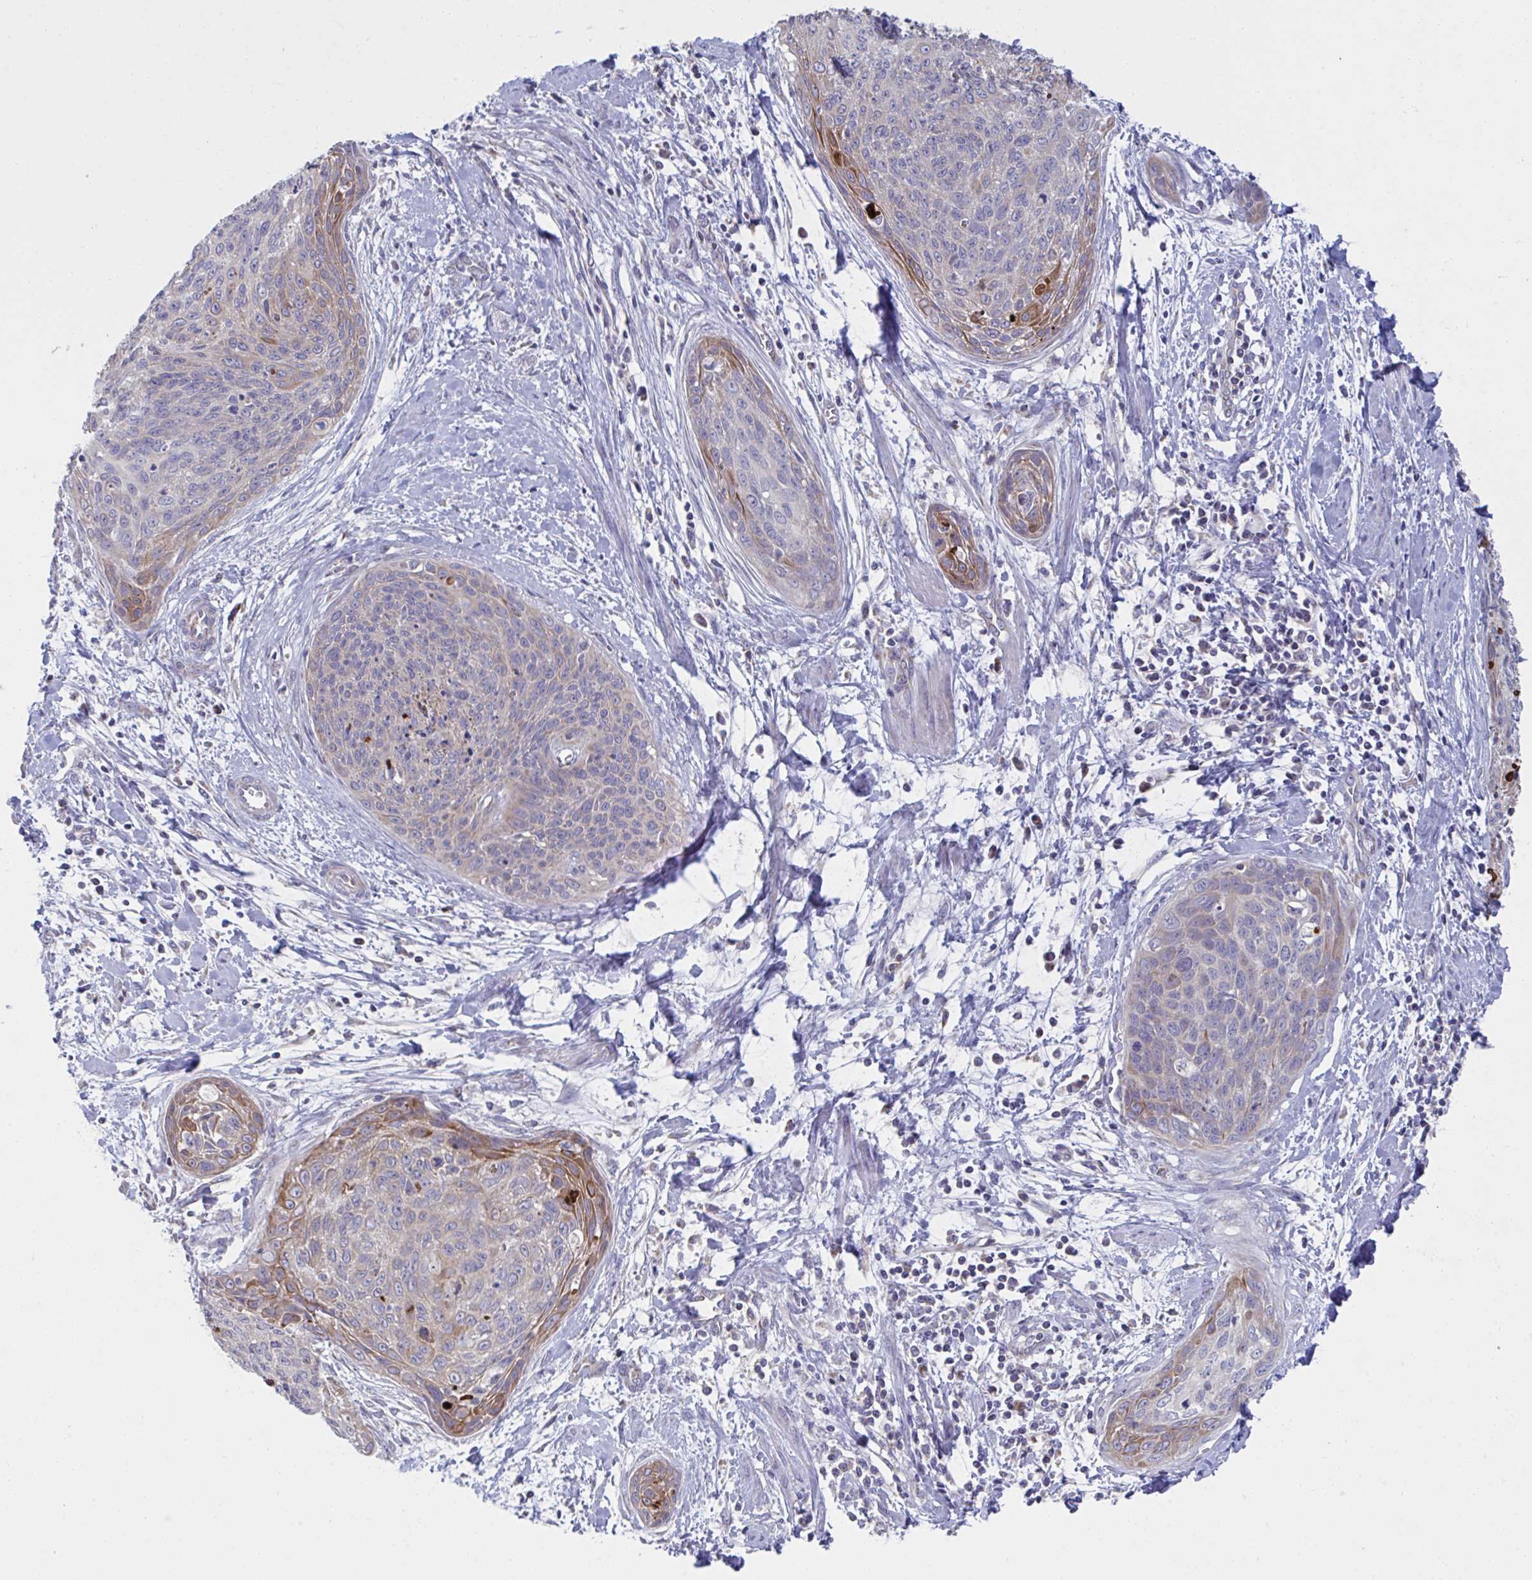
{"staining": {"intensity": "moderate", "quantity": "<25%", "location": "cytoplasmic/membranous"}, "tissue": "cervical cancer", "cell_type": "Tumor cells", "image_type": "cancer", "snomed": [{"axis": "morphology", "description": "Squamous cell carcinoma, NOS"}, {"axis": "topography", "description": "Cervix"}], "caption": "There is low levels of moderate cytoplasmic/membranous positivity in tumor cells of cervical squamous cell carcinoma, as demonstrated by immunohistochemical staining (brown color).", "gene": "NDUFA7", "patient": {"sex": "female", "age": 55}}